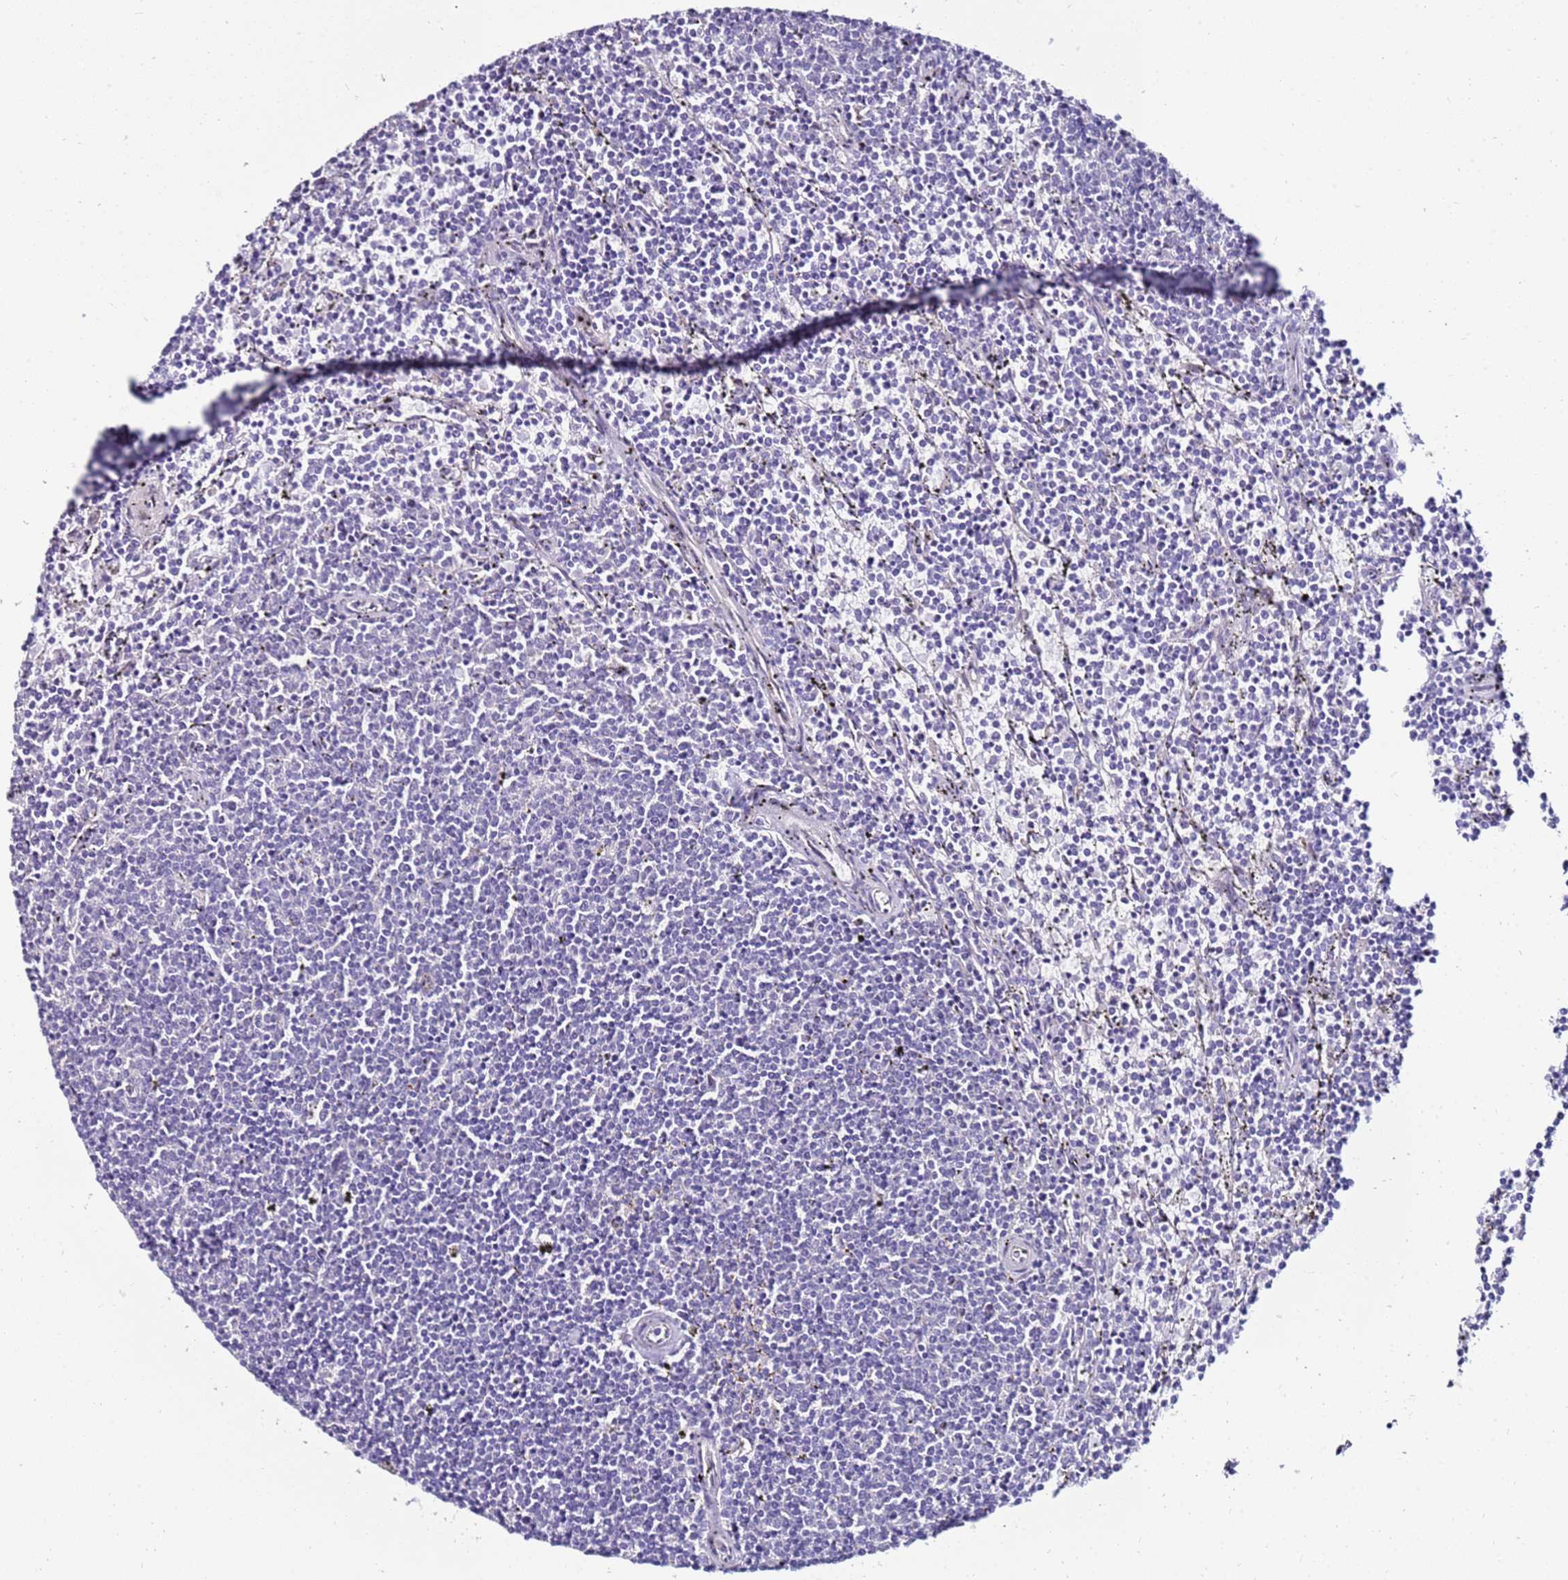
{"staining": {"intensity": "negative", "quantity": "none", "location": "none"}, "tissue": "lymphoma", "cell_type": "Tumor cells", "image_type": "cancer", "snomed": [{"axis": "morphology", "description": "Malignant lymphoma, non-Hodgkin's type, Low grade"}, {"axis": "topography", "description": "Spleen"}], "caption": "The photomicrograph demonstrates no significant positivity in tumor cells of lymphoma.", "gene": "GPN3", "patient": {"sex": "female", "age": 50}}